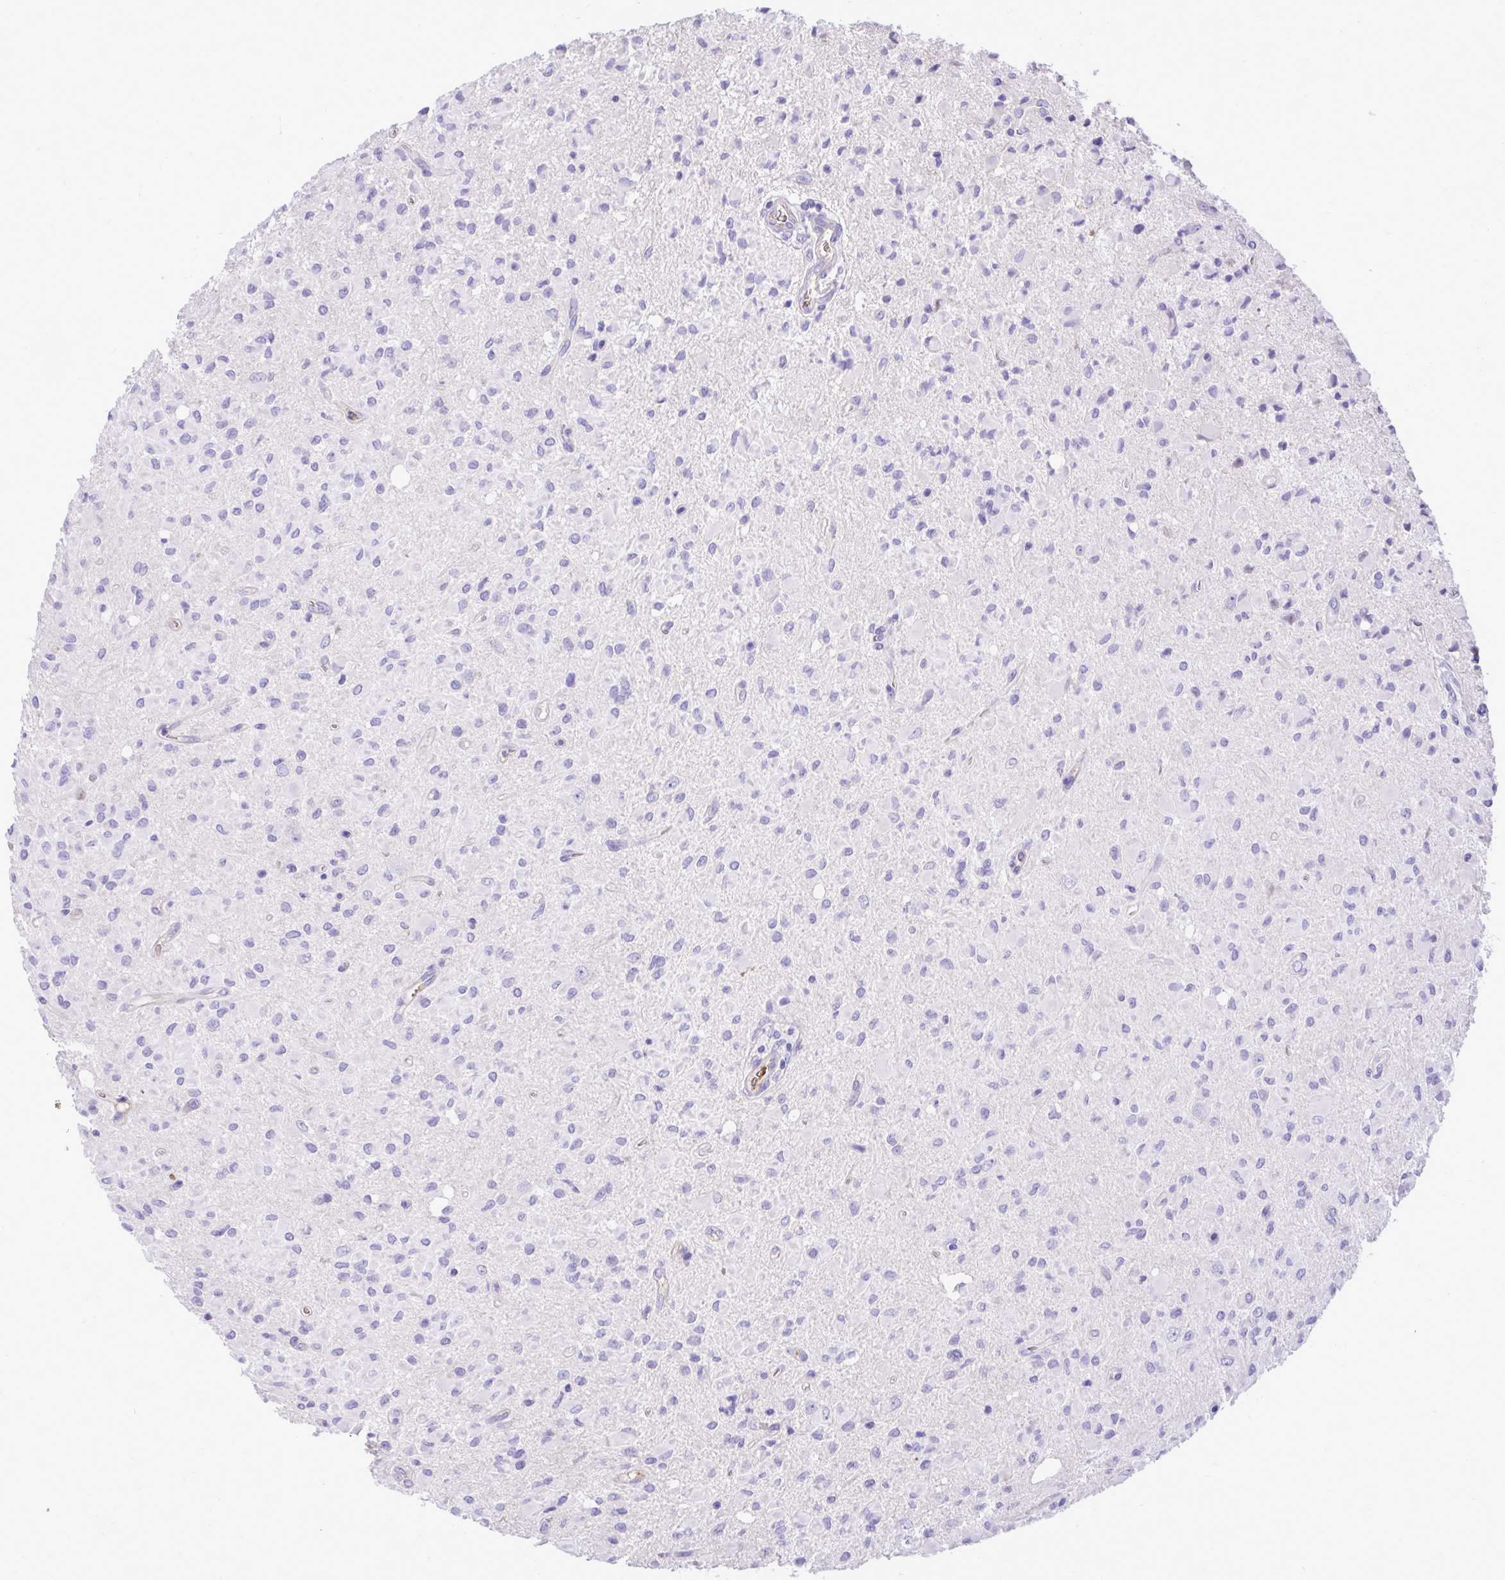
{"staining": {"intensity": "negative", "quantity": "none", "location": "none"}, "tissue": "glioma", "cell_type": "Tumor cells", "image_type": "cancer", "snomed": [{"axis": "morphology", "description": "Glioma, malignant, Low grade"}, {"axis": "topography", "description": "Brain"}], "caption": "Image shows no significant protein positivity in tumor cells of glioma.", "gene": "HRG", "patient": {"sex": "female", "age": 33}}